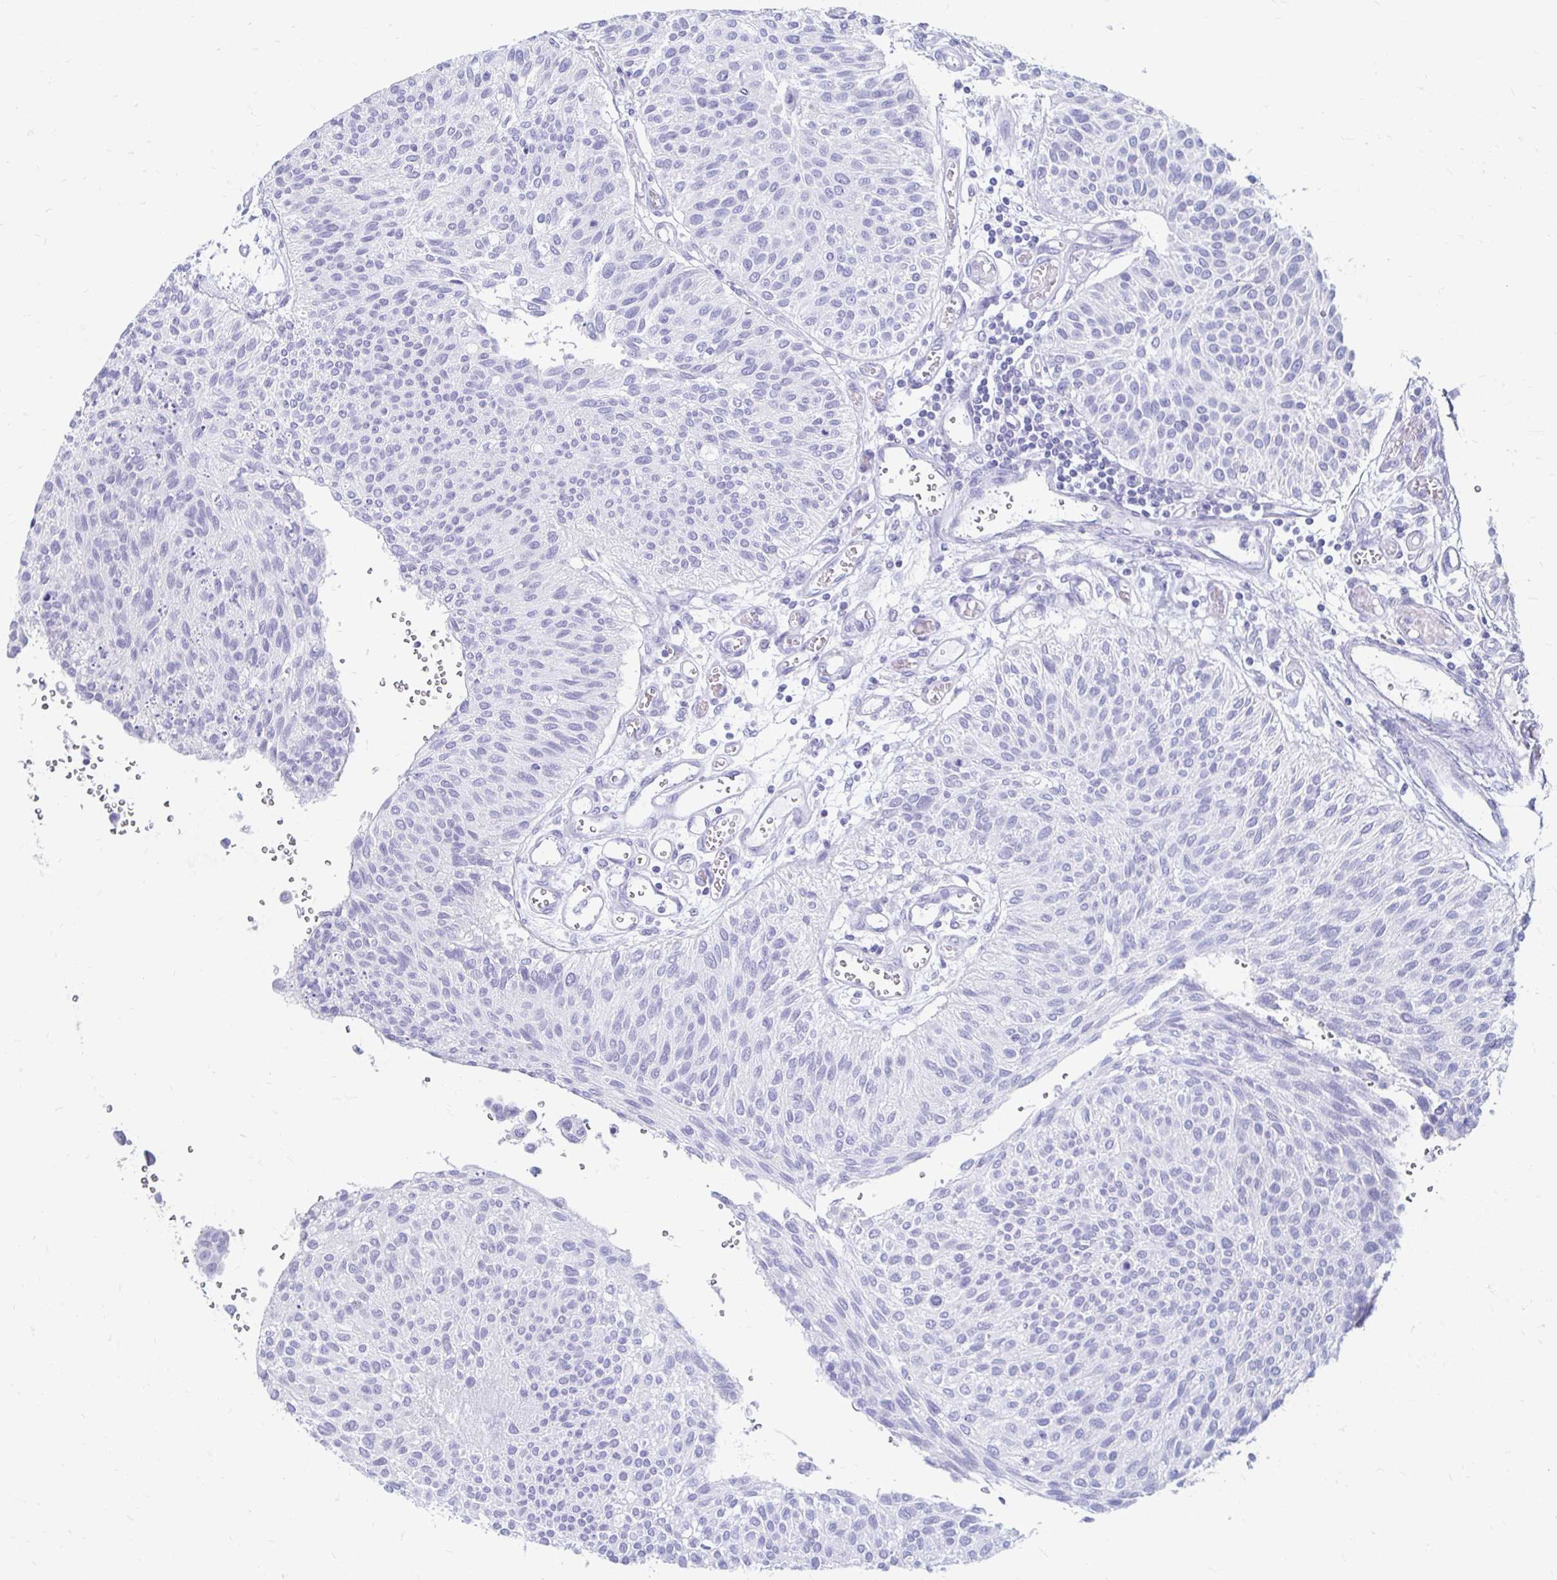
{"staining": {"intensity": "negative", "quantity": "none", "location": "none"}, "tissue": "urothelial cancer", "cell_type": "Tumor cells", "image_type": "cancer", "snomed": [{"axis": "morphology", "description": "Urothelial carcinoma, NOS"}, {"axis": "topography", "description": "Urinary bladder"}], "caption": "Immunohistochemistry (IHC) image of neoplastic tissue: transitional cell carcinoma stained with DAB (3,3'-diaminobenzidine) reveals no significant protein expression in tumor cells. The staining was performed using DAB to visualize the protein expression in brown, while the nuclei were stained in blue with hematoxylin (Magnification: 20x).", "gene": "PEG10", "patient": {"sex": "male", "age": 55}}